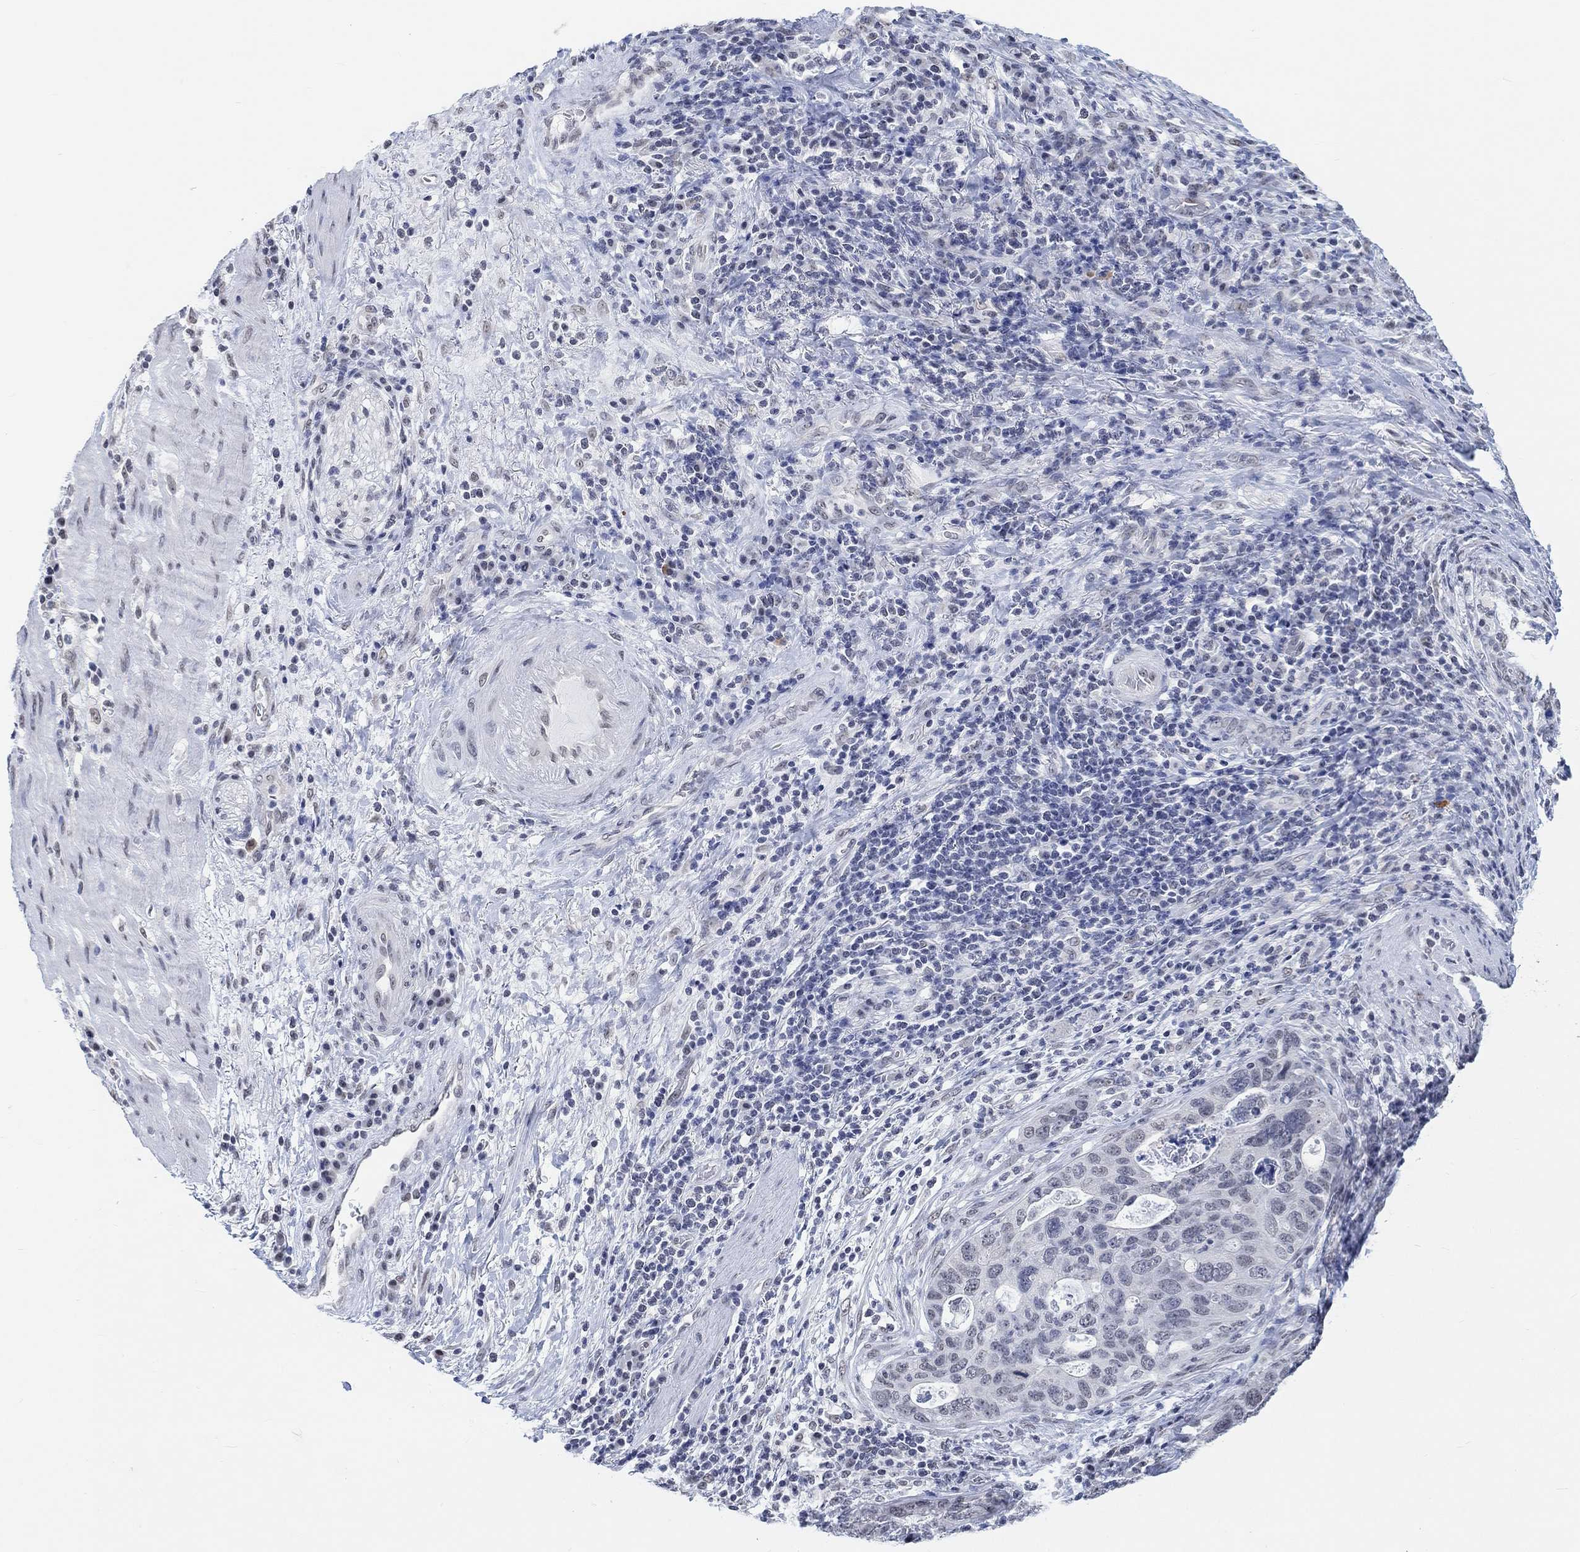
{"staining": {"intensity": "negative", "quantity": "none", "location": "none"}, "tissue": "stomach cancer", "cell_type": "Tumor cells", "image_type": "cancer", "snomed": [{"axis": "morphology", "description": "Adenocarcinoma, NOS"}, {"axis": "topography", "description": "Stomach"}], "caption": "Human adenocarcinoma (stomach) stained for a protein using IHC demonstrates no expression in tumor cells.", "gene": "PURG", "patient": {"sex": "male", "age": 54}}